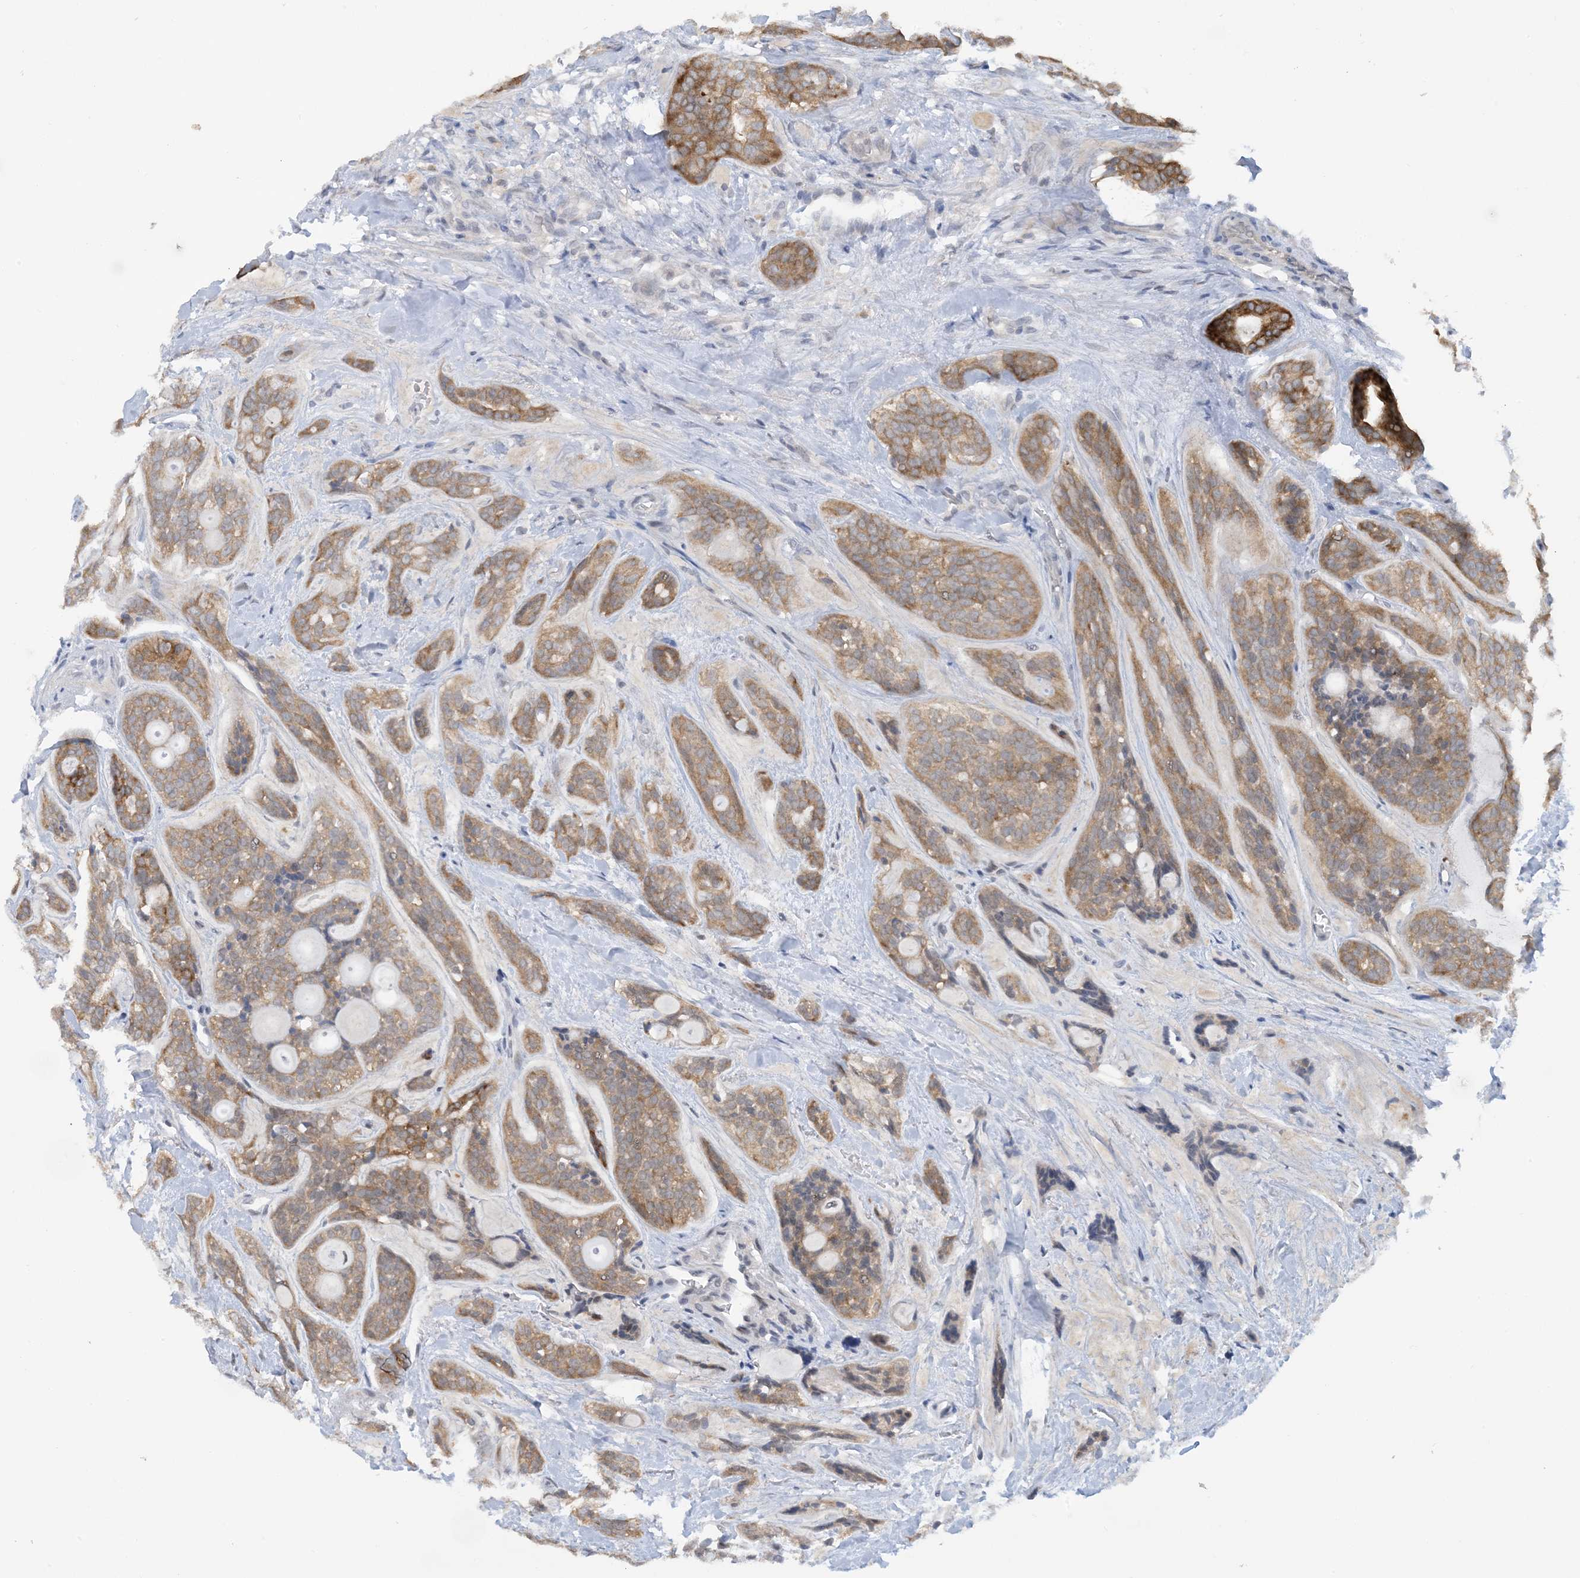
{"staining": {"intensity": "moderate", "quantity": ">75%", "location": "cytoplasmic/membranous"}, "tissue": "head and neck cancer", "cell_type": "Tumor cells", "image_type": "cancer", "snomed": [{"axis": "morphology", "description": "Adenocarcinoma, NOS"}, {"axis": "topography", "description": "Head-Neck"}], "caption": "IHC (DAB (3,3'-diaminobenzidine)) staining of human head and neck adenocarcinoma demonstrates moderate cytoplasmic/membranous protein expression in about >75% of tumor cells.", "gene": "ACYP2", "patient": {"sex": "male", "age": 66}}